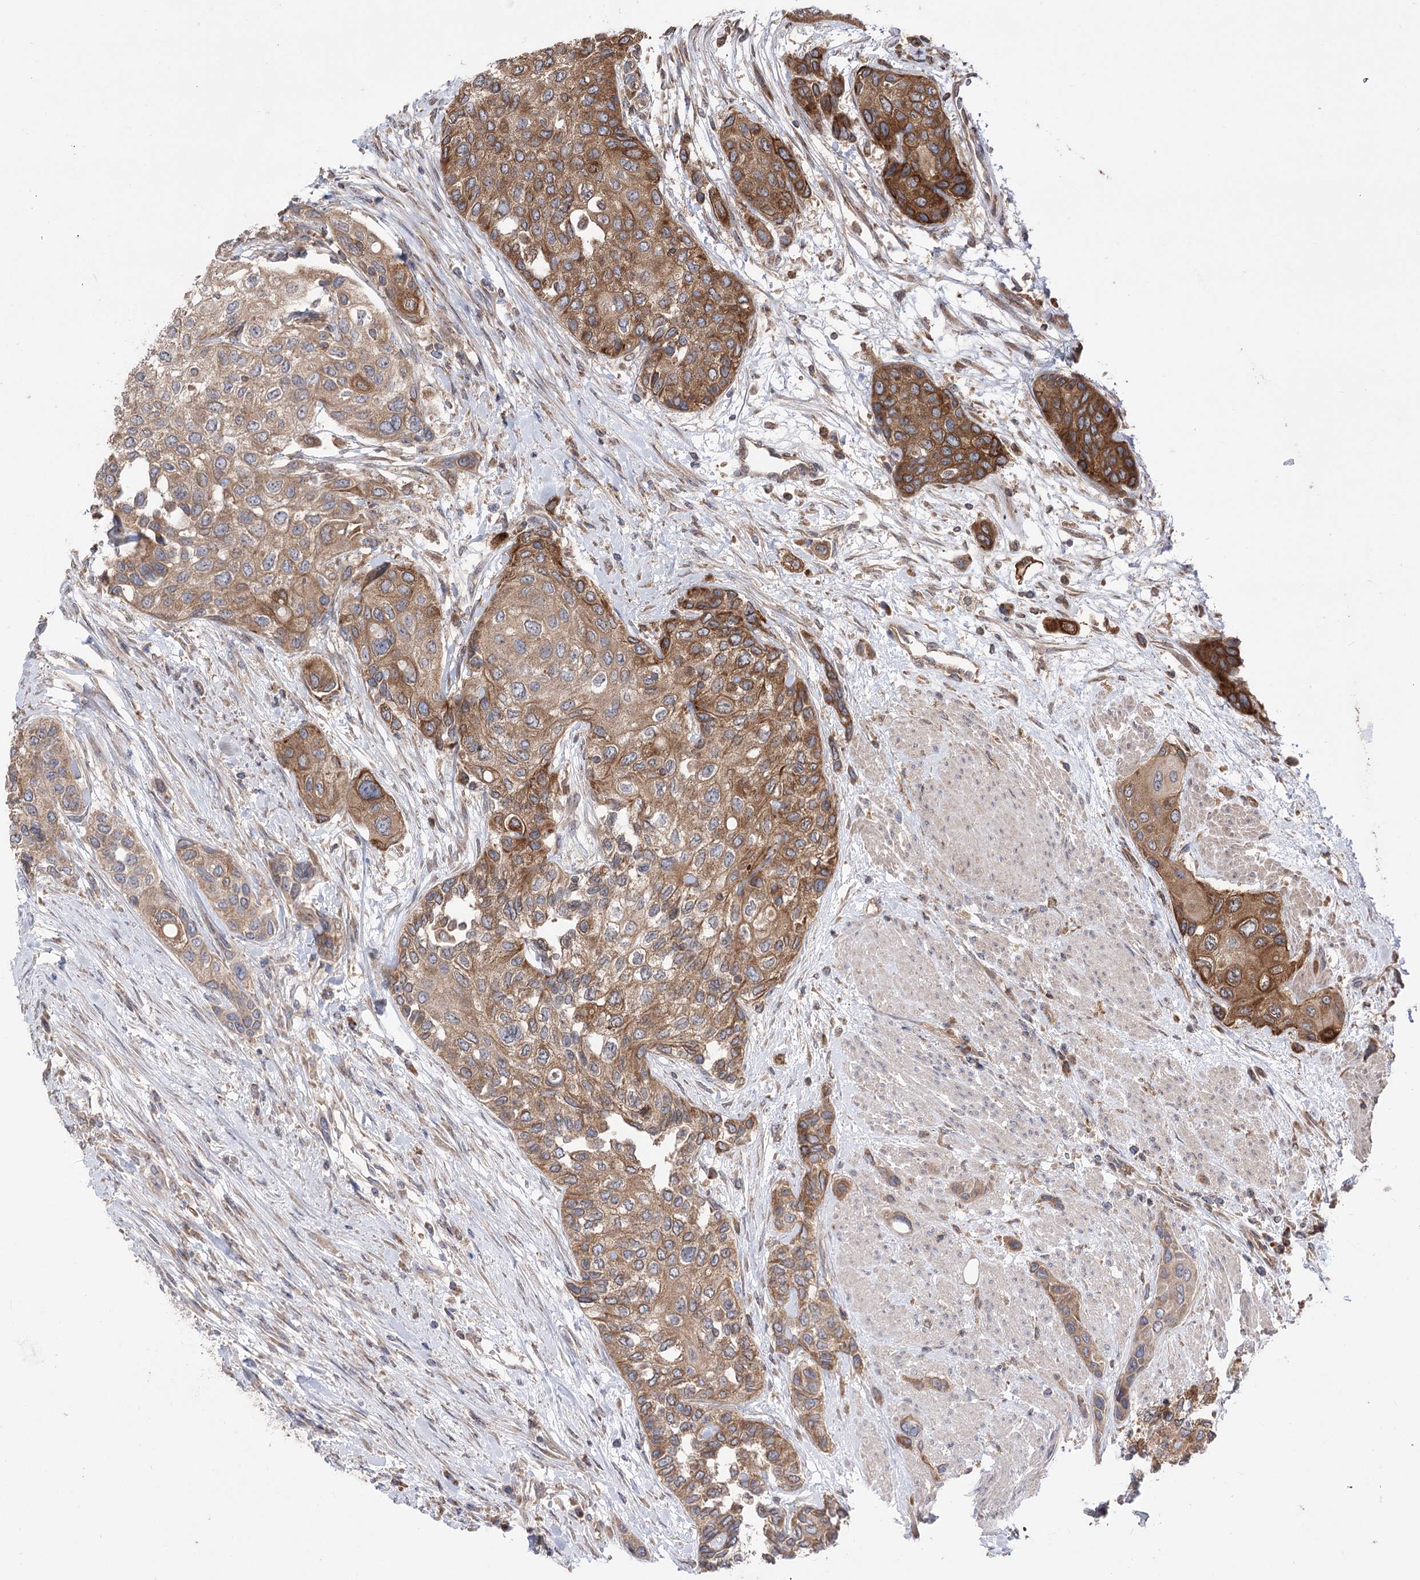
{"staining": {"intensity": "moderate", "quantity": "25%-75%", "location": "cytoplasmic/membranous"}, "tissue": "urothelial cancer", "cell_type": "Tumor cells", "image_type": "cancer", "snomed": [{"axis": "morphology", "description": "Normal tissue, NOS"}, {"axis": "morphology", "description": "Urothelial carcinoma, High grade"}, {"axis": "topography", "description": "Vascular tissue"}, {"axis": "topography", "description": "Urinary bladder"}], "caption": "Moderate cytoplasmic/membranous staining is seen in about 25%-75% of tumor cells in urothelial cancer.", "gene": "XYLB", "patient": {"sex": "female", "age": 56}}